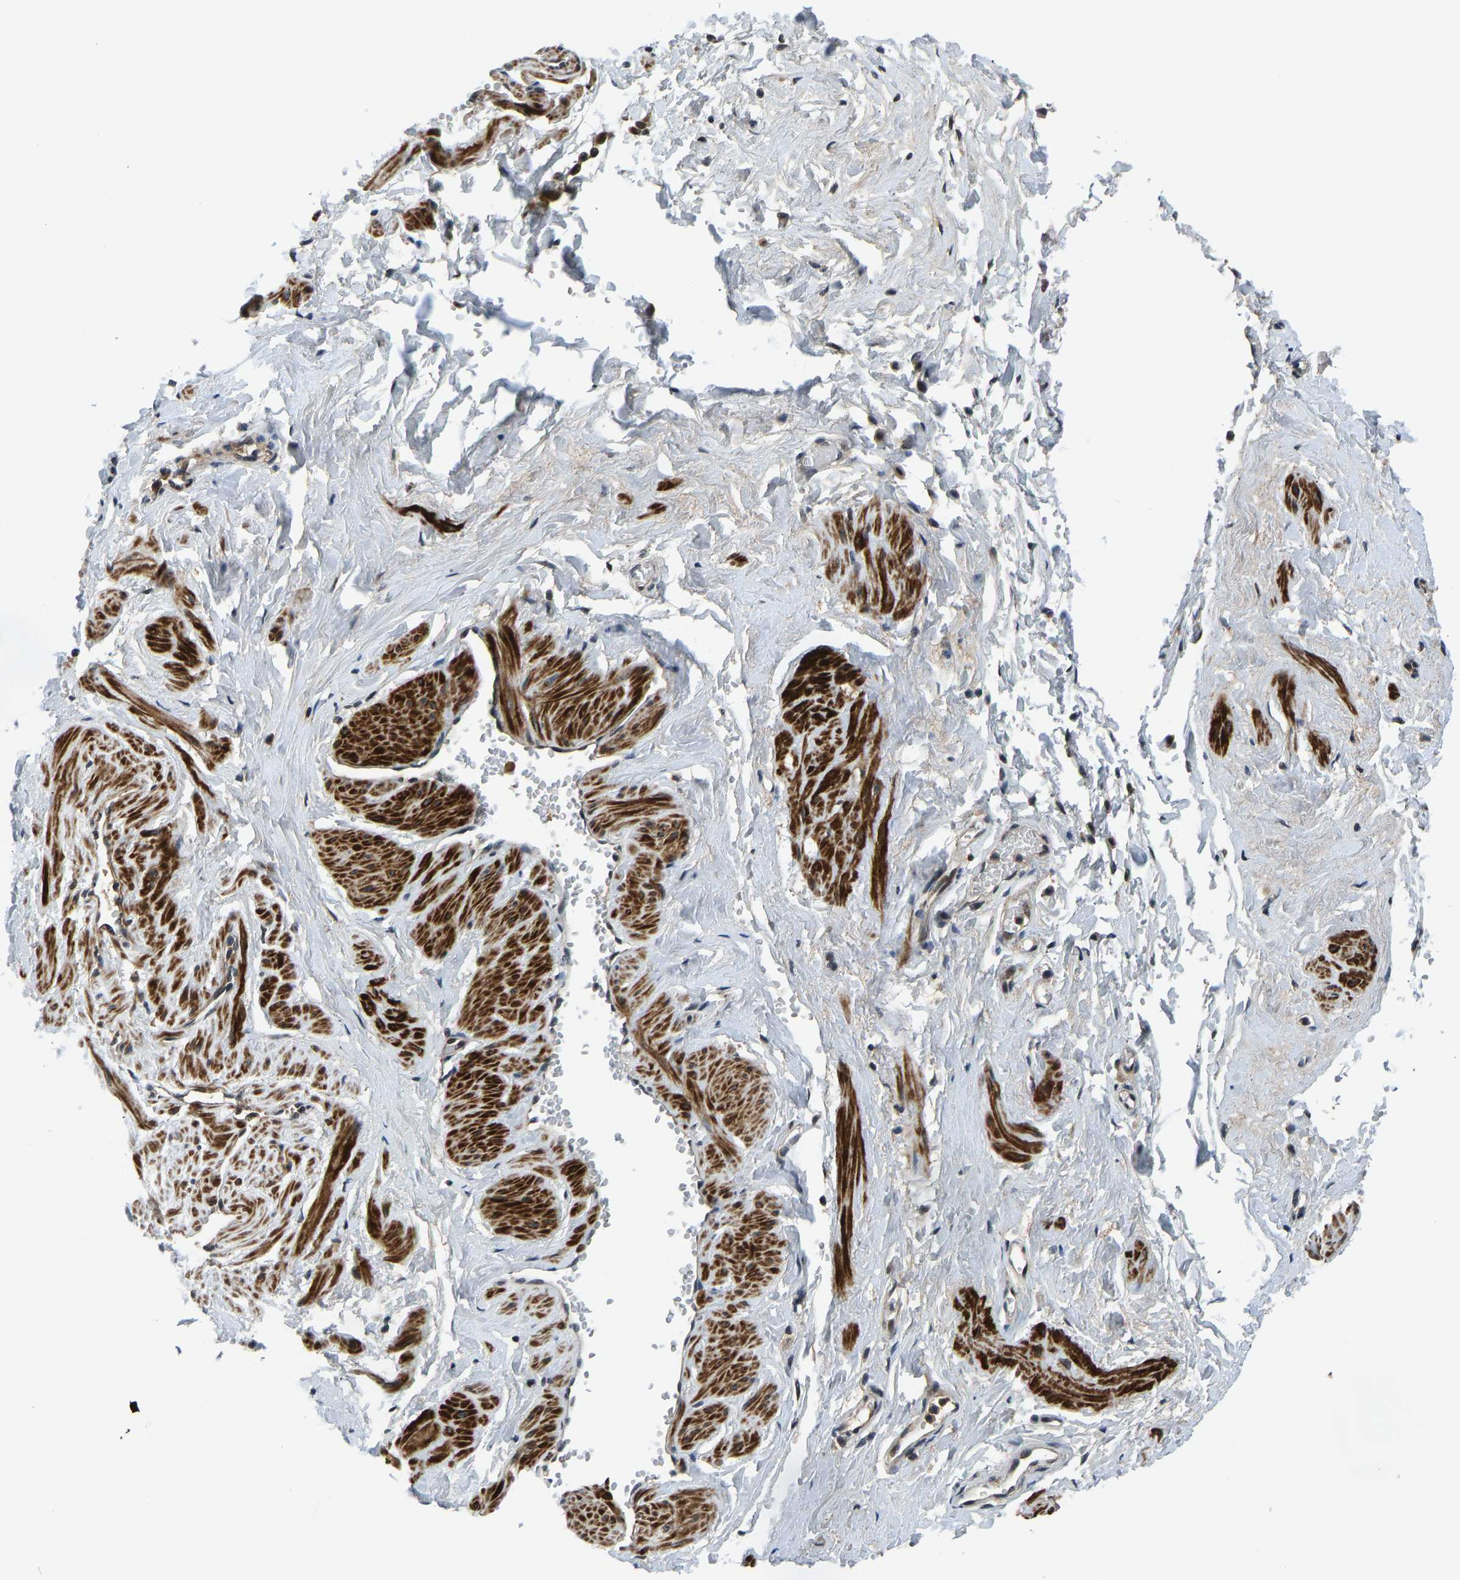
{"staining": {"intensity": "moderate", "quantity": ">75%", "location": "nuclear"}, "tissue": "adipose tissue", "cell_type": "Adipocytes", "image_type": "normal", "snomed": [{"axis": "morphology", "description": "Normal tissue, NOS"}, {"axis": "topography", "description": "Soft tissue"}, {"axis": "topography", "description": "Vascular tissue"}], "caption": "Immunohistochemical staining of normal adipose tissue demonstrates medium levels of moderate nuclear staining in approximately >75% of adipocytes.", "gene": "RLIM", "patient": {"sex": "female", "age": 35}}